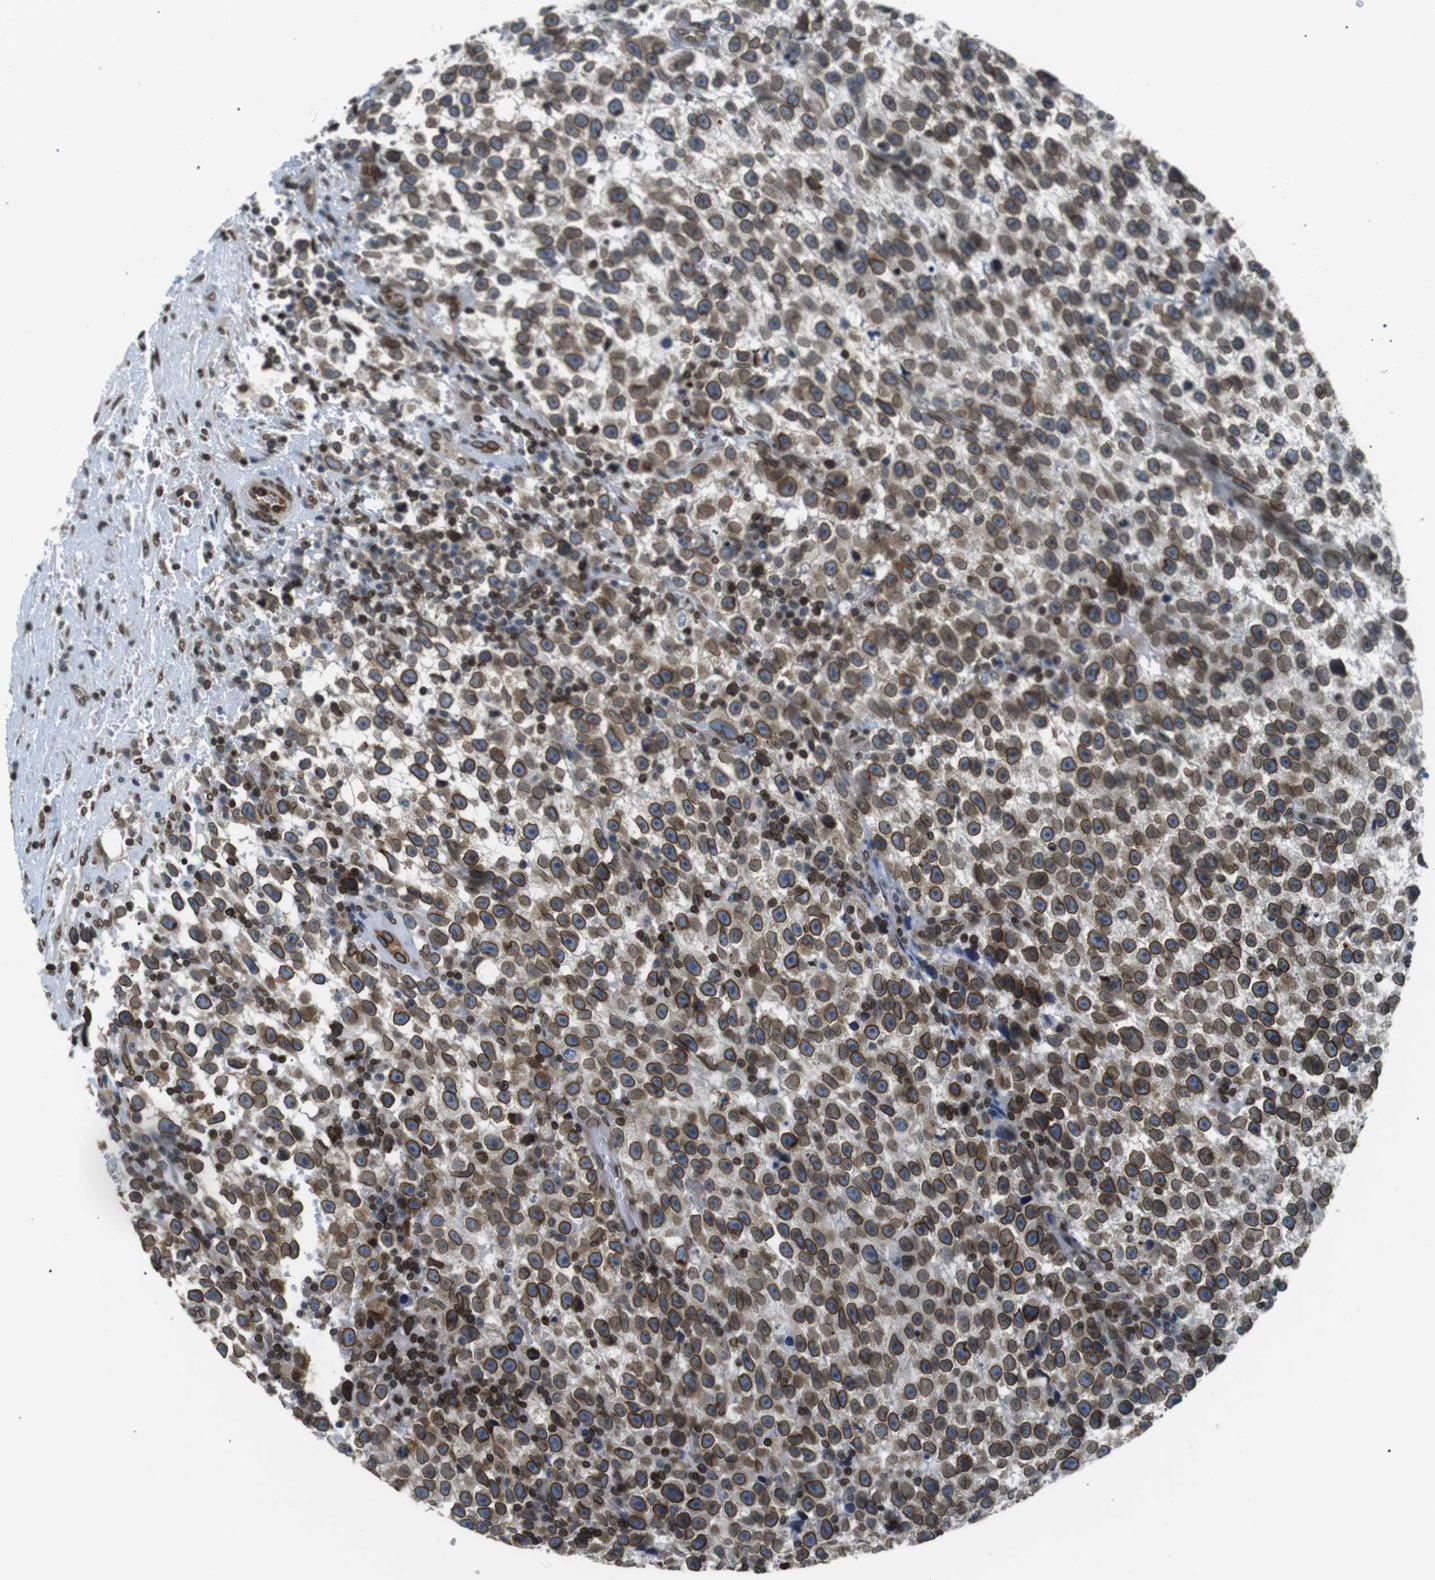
{"staining": {"intensity": "moderate", "quantity": ">75%", "location": "cytoplasmic/membranous,nuclear"}, "tissue": "testis cancer", "cell_type": "Tumor cells", "image_type": "cancer", "snomed": [{"axis": "morphology", "description": "Seminoma, NOS"}, {"axis": "topography", "description": "Testis"}], "caption": "Immunohistochemistry photomicrograph of testis cancer (seminoma) stained for a protein (brown), which exhibits medium levels of moderate cytoplasmic/membranous and nuclear expression in about >75% of tumor cells.", "gene": "TMX4", "patient": {"sex": "male", "age": 33}}